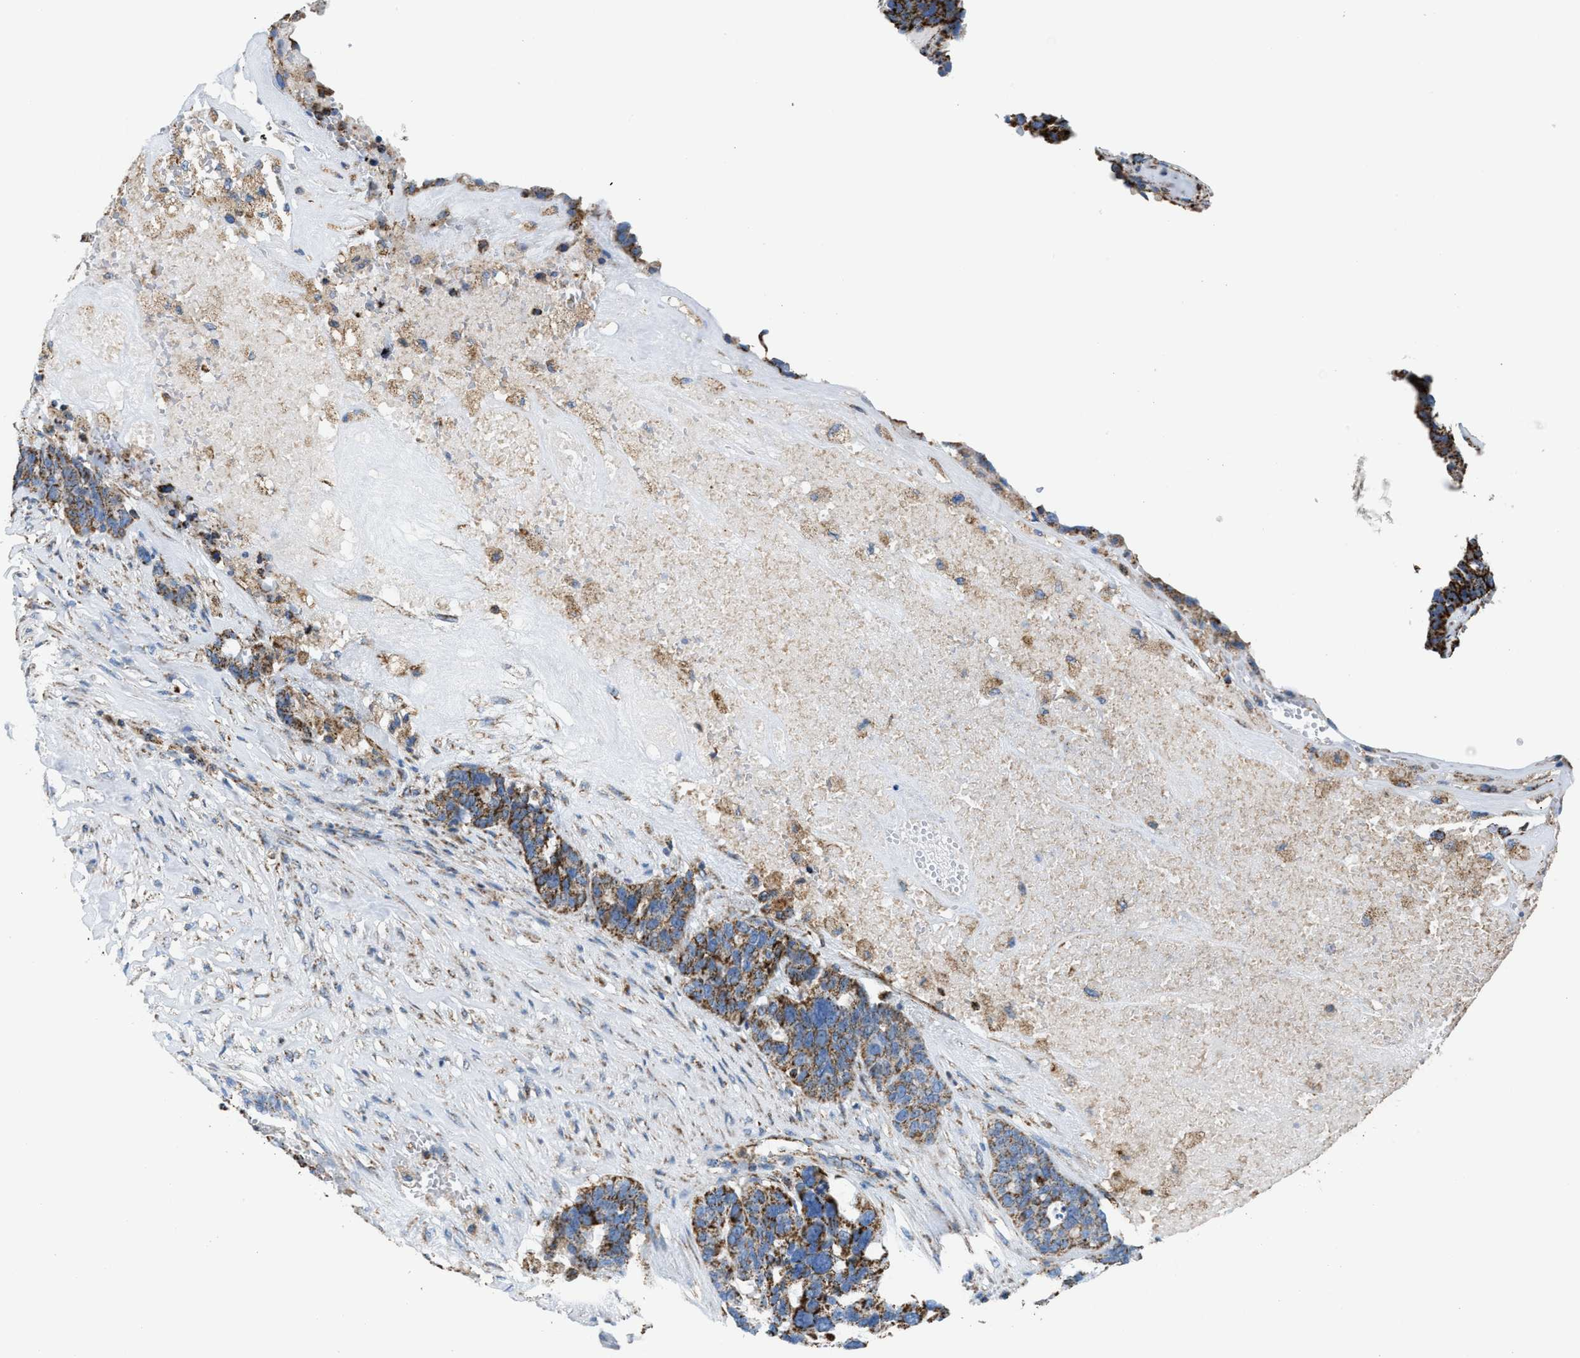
{"staining": {"intensity": "strong", "quantity": ">75%", "location": "cytoplasmic/membranous"}, "tissue": "ovarian cancer", "cell_type": "Tumor cells", "image_type": "cancer", "snomed": [{"axis": "morphology", "description": "Cystadenocarcinoma, serous, NOS"}, {"axis": "topography", "description": "Ovary"}], "caption": "Ovarian serous cystadenocarcinoma stained for a protein shows strong cytoplasmic/membranous positivity in tumor cells.", "gene": "ECHS1", "patient": {"sex": "female", "age": 59}}